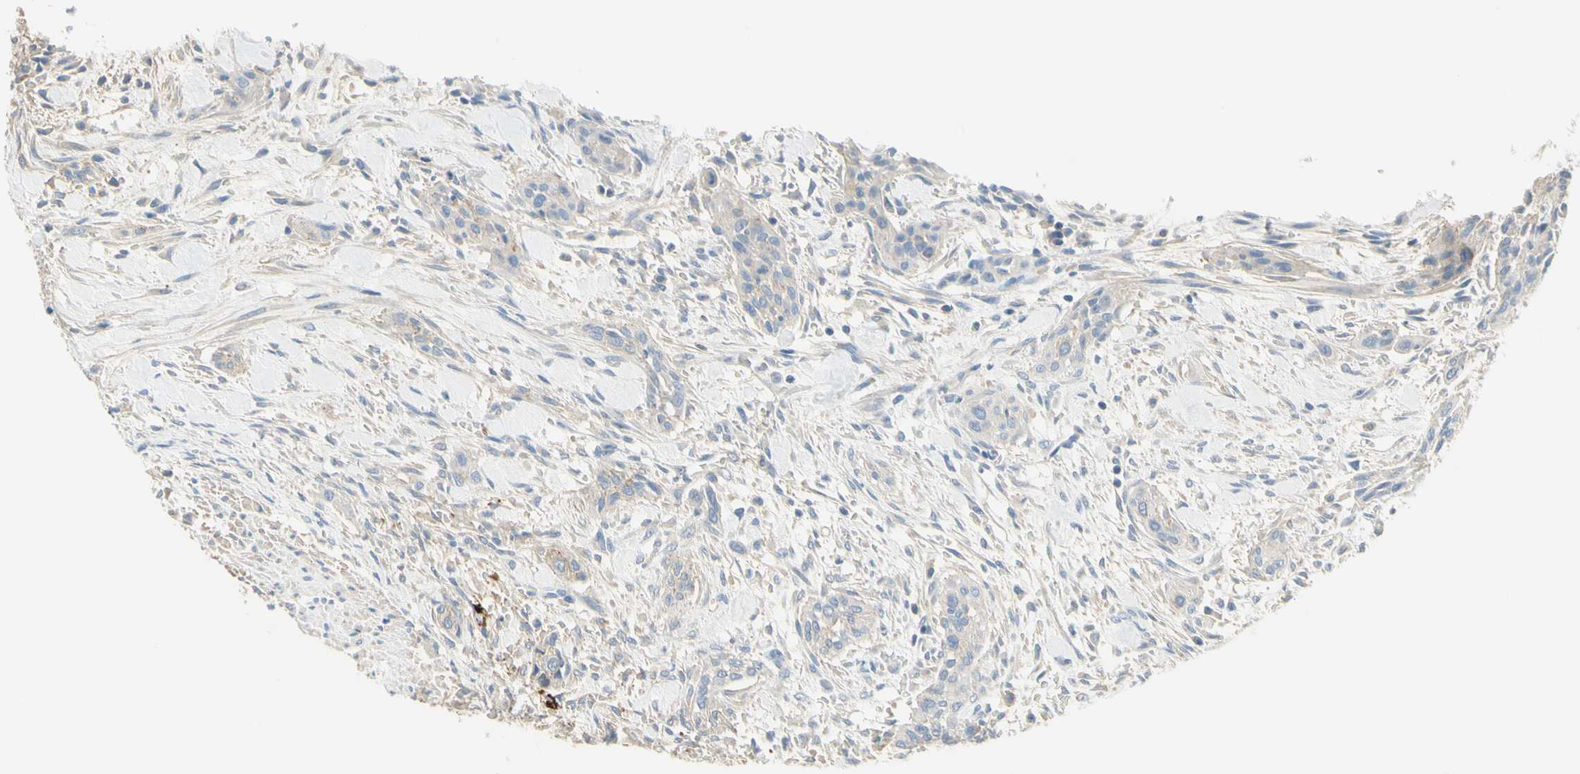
{"staining": {"intensity": "weak", "quantity": "25%-75%", "location": "cytoplasmic/membranous"}, "tissue": "urothelial cancer", "cell_type": "Tumor cells", "image_type": "cancer", "snomed": [{"axis": "morphology", "description": "Urothelial carcinoma, High grade"}, {"axis": "topography", "description": "Urinary bladder"}], "caption": "Tumor cells demonstrate low levels of weak cytoplasmic/membranous positivity in approximately 25%-75% of cells in human urothelial cancer.", "gene": "NECTIN4", "patient": {"sex": "male", "age": 35}}